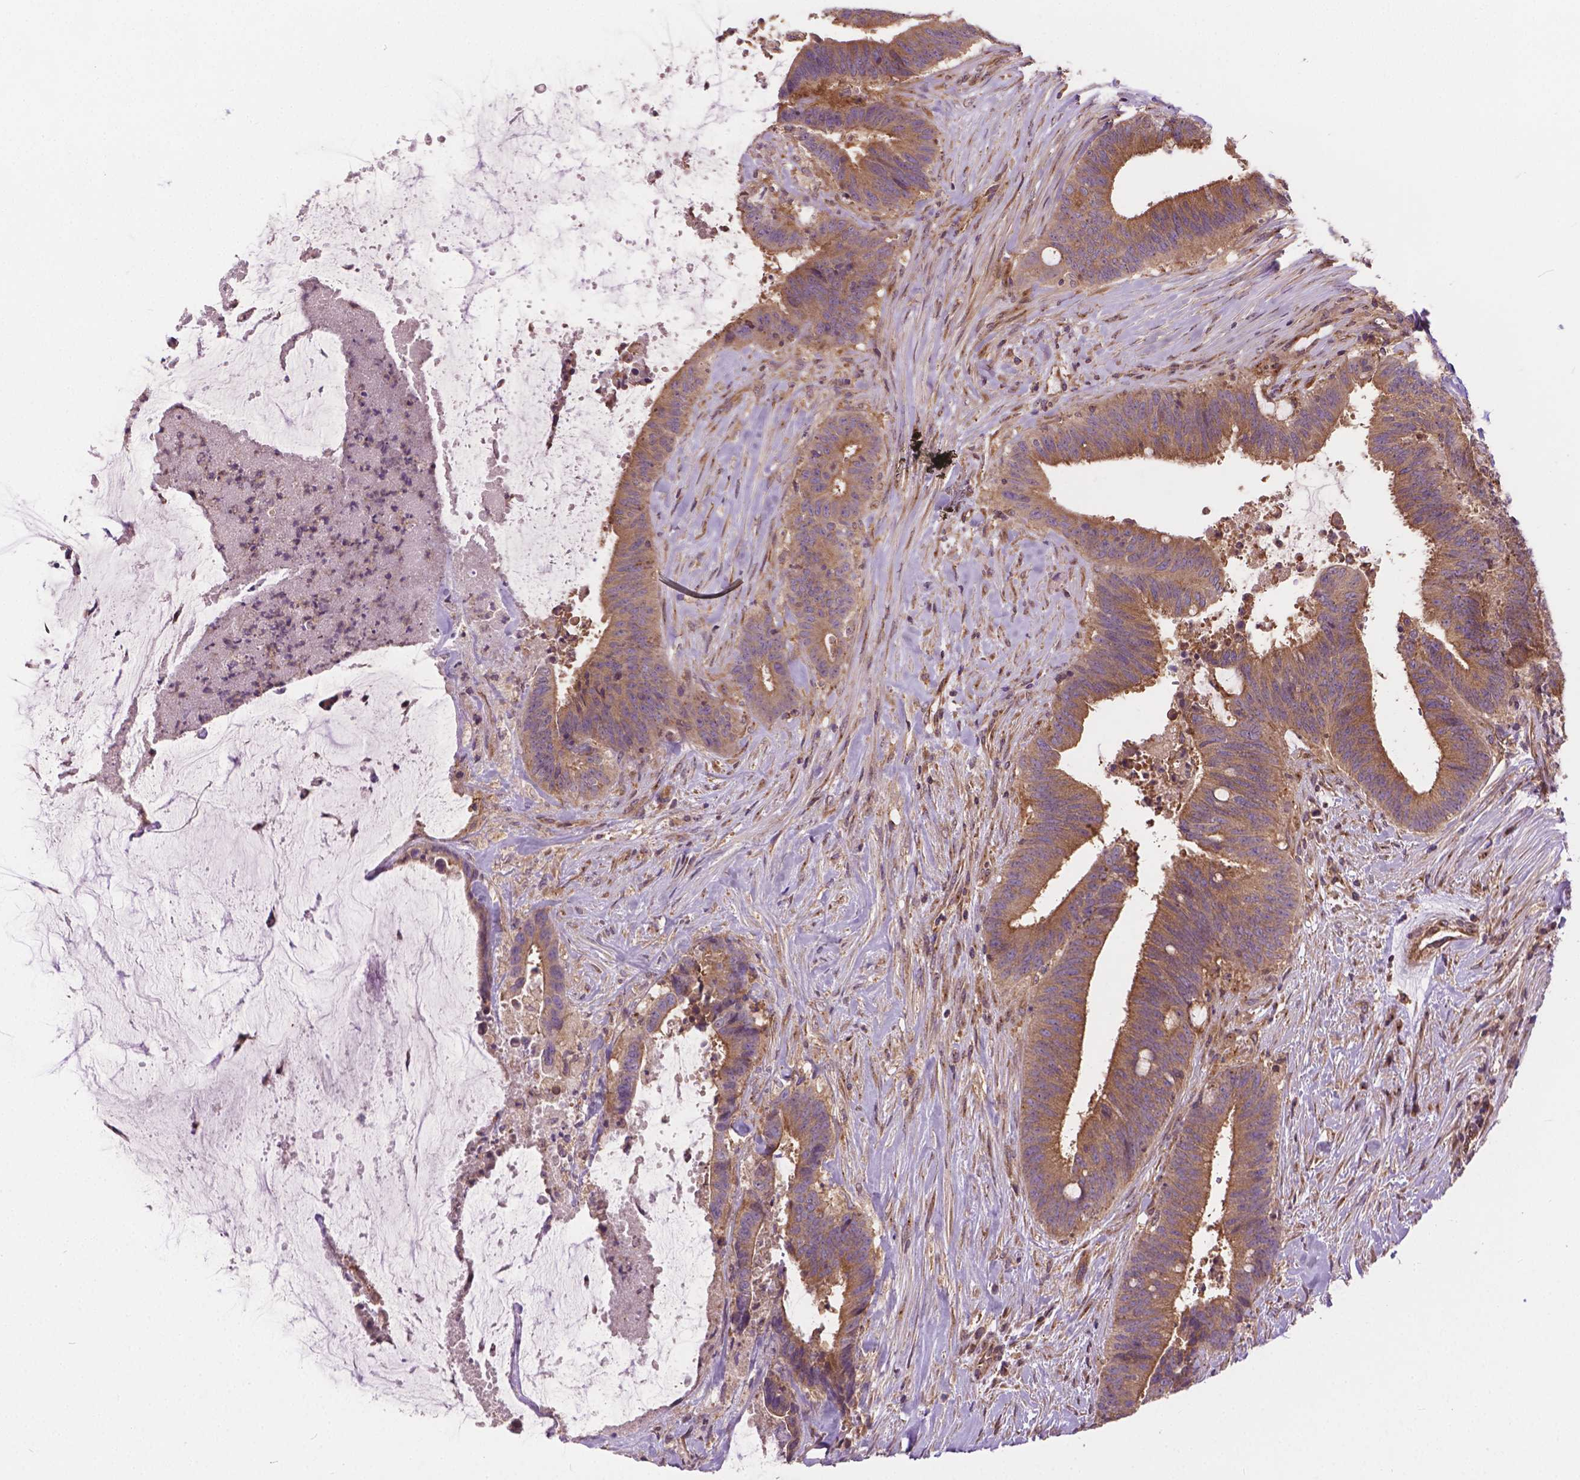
{"staining": {"intensity": "moderate", "quantity": ">75%", "location": "cytoplasmic/membranous"}, "tissue": "colorectal cancer", "cell_type": "Tumor cells", "image_type": "cancer", "snomed": [{"axis": "morphology", "description": "Adenocarcinoma, NOS"}, {"axis": "topography", "description": "Colon"}], "caption": "The image shows a brown stain indicating the presence of a protein in the cytoplasmic/membranous of tumor cells in colorectal adenocarcinoma. Ihc stains the protein of interest in brown and the nuclei are stained blue.", "gene": "MZT1", "patient": {"sex": "female", "age": 43}}